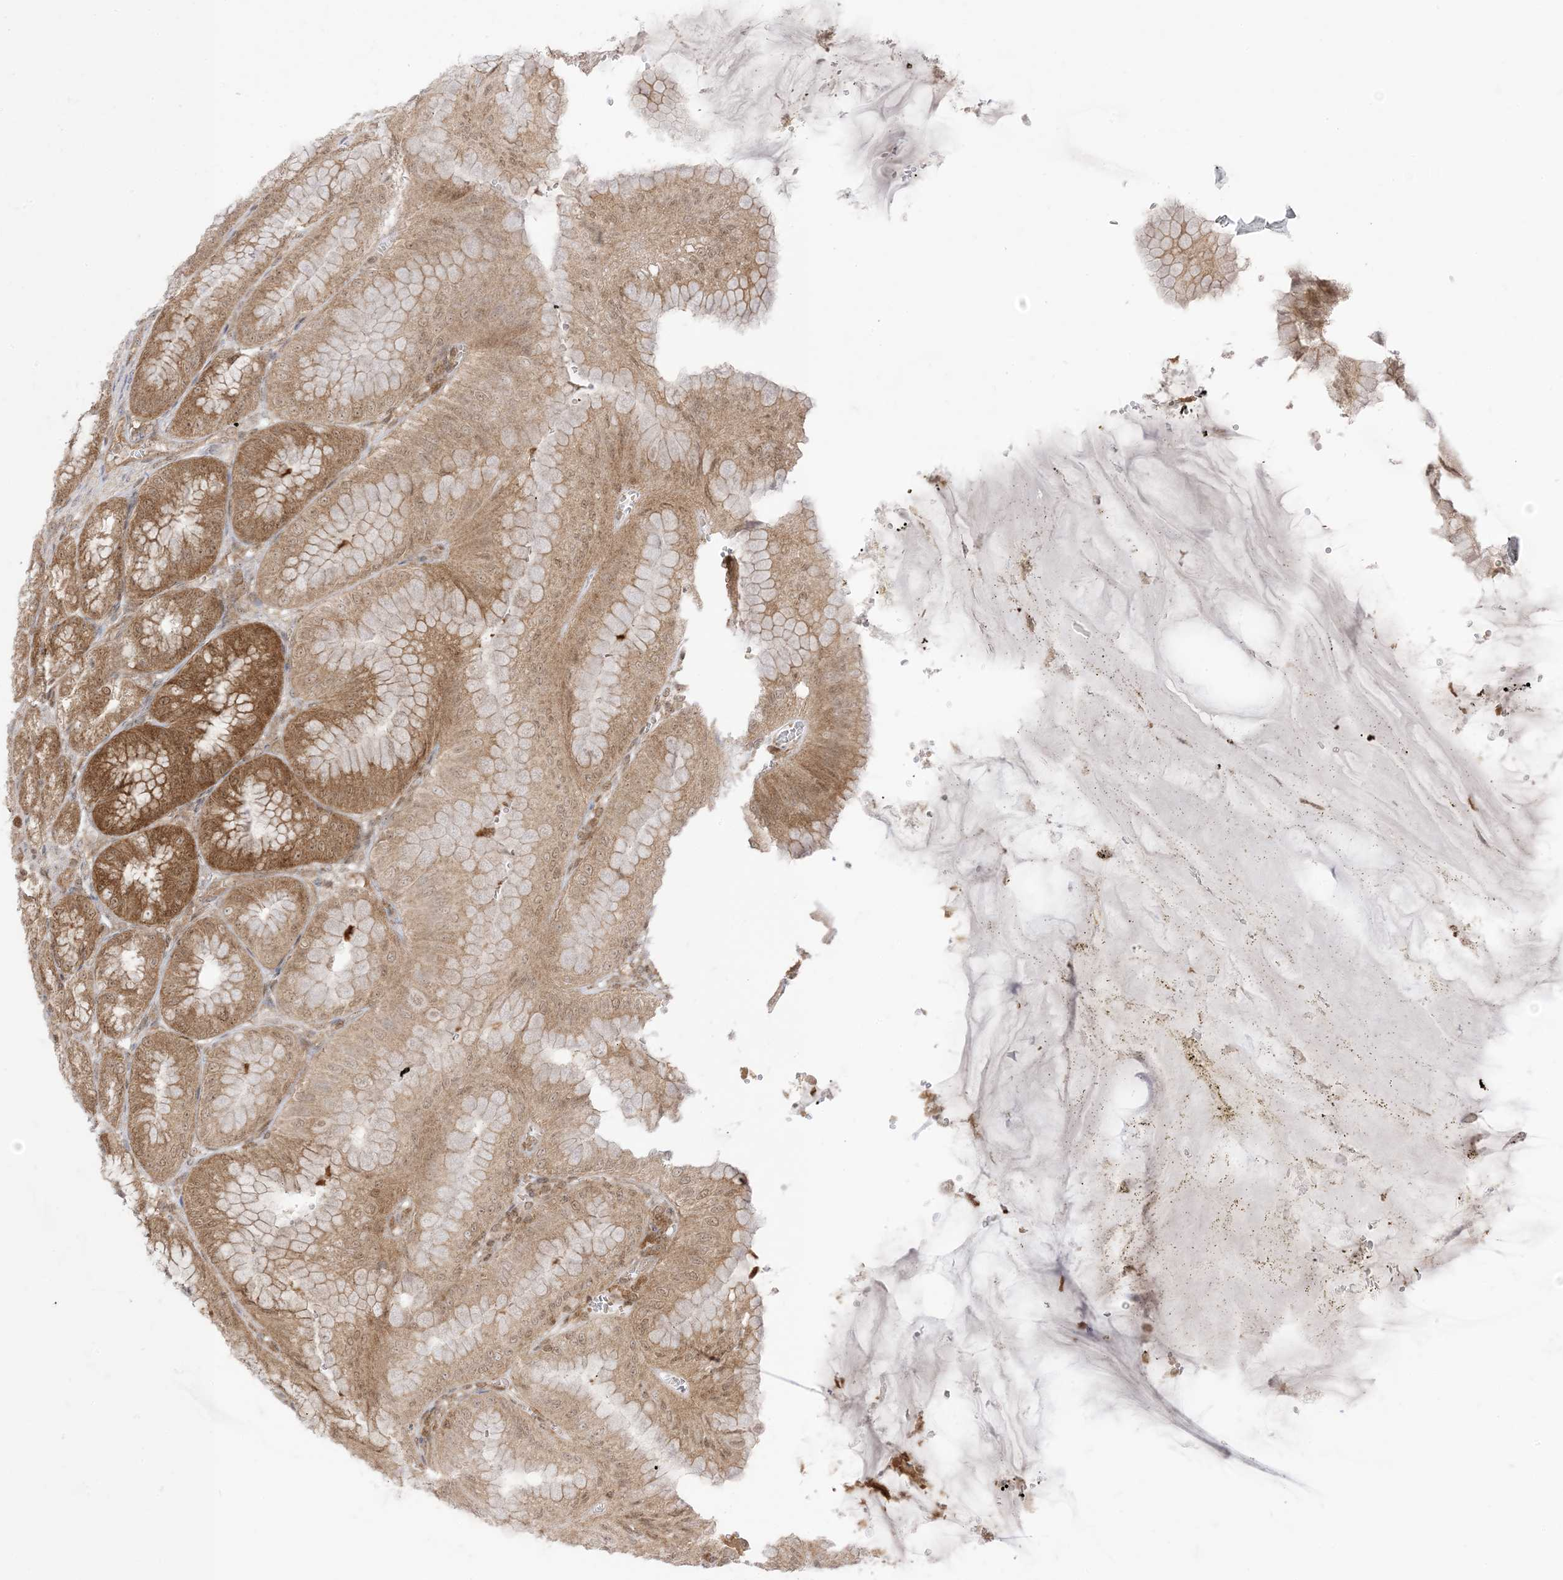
{"staining": {"intensity": "moderate", "quantity": ">75%", "location": "cytoplasmic/membranous,nuclear"}, "tissue": "stomach", "cell_type": "Glandular cells", "image_type": "normal", "snomed": [{"axis": "morphology", "description": "Normal tissue, NOS"}, {"axis": "topography", "description": "Stomach, lower"}], "caption": "A micrograph showing moderate cytoplasmic/membranous,nuclear positivity in about >75% of glandular cells in unremarkable stomach, as visualized by brown immunohistochemical staining.", "gene": "PTPA", "patient": {"sex": "male", "age": 71}}